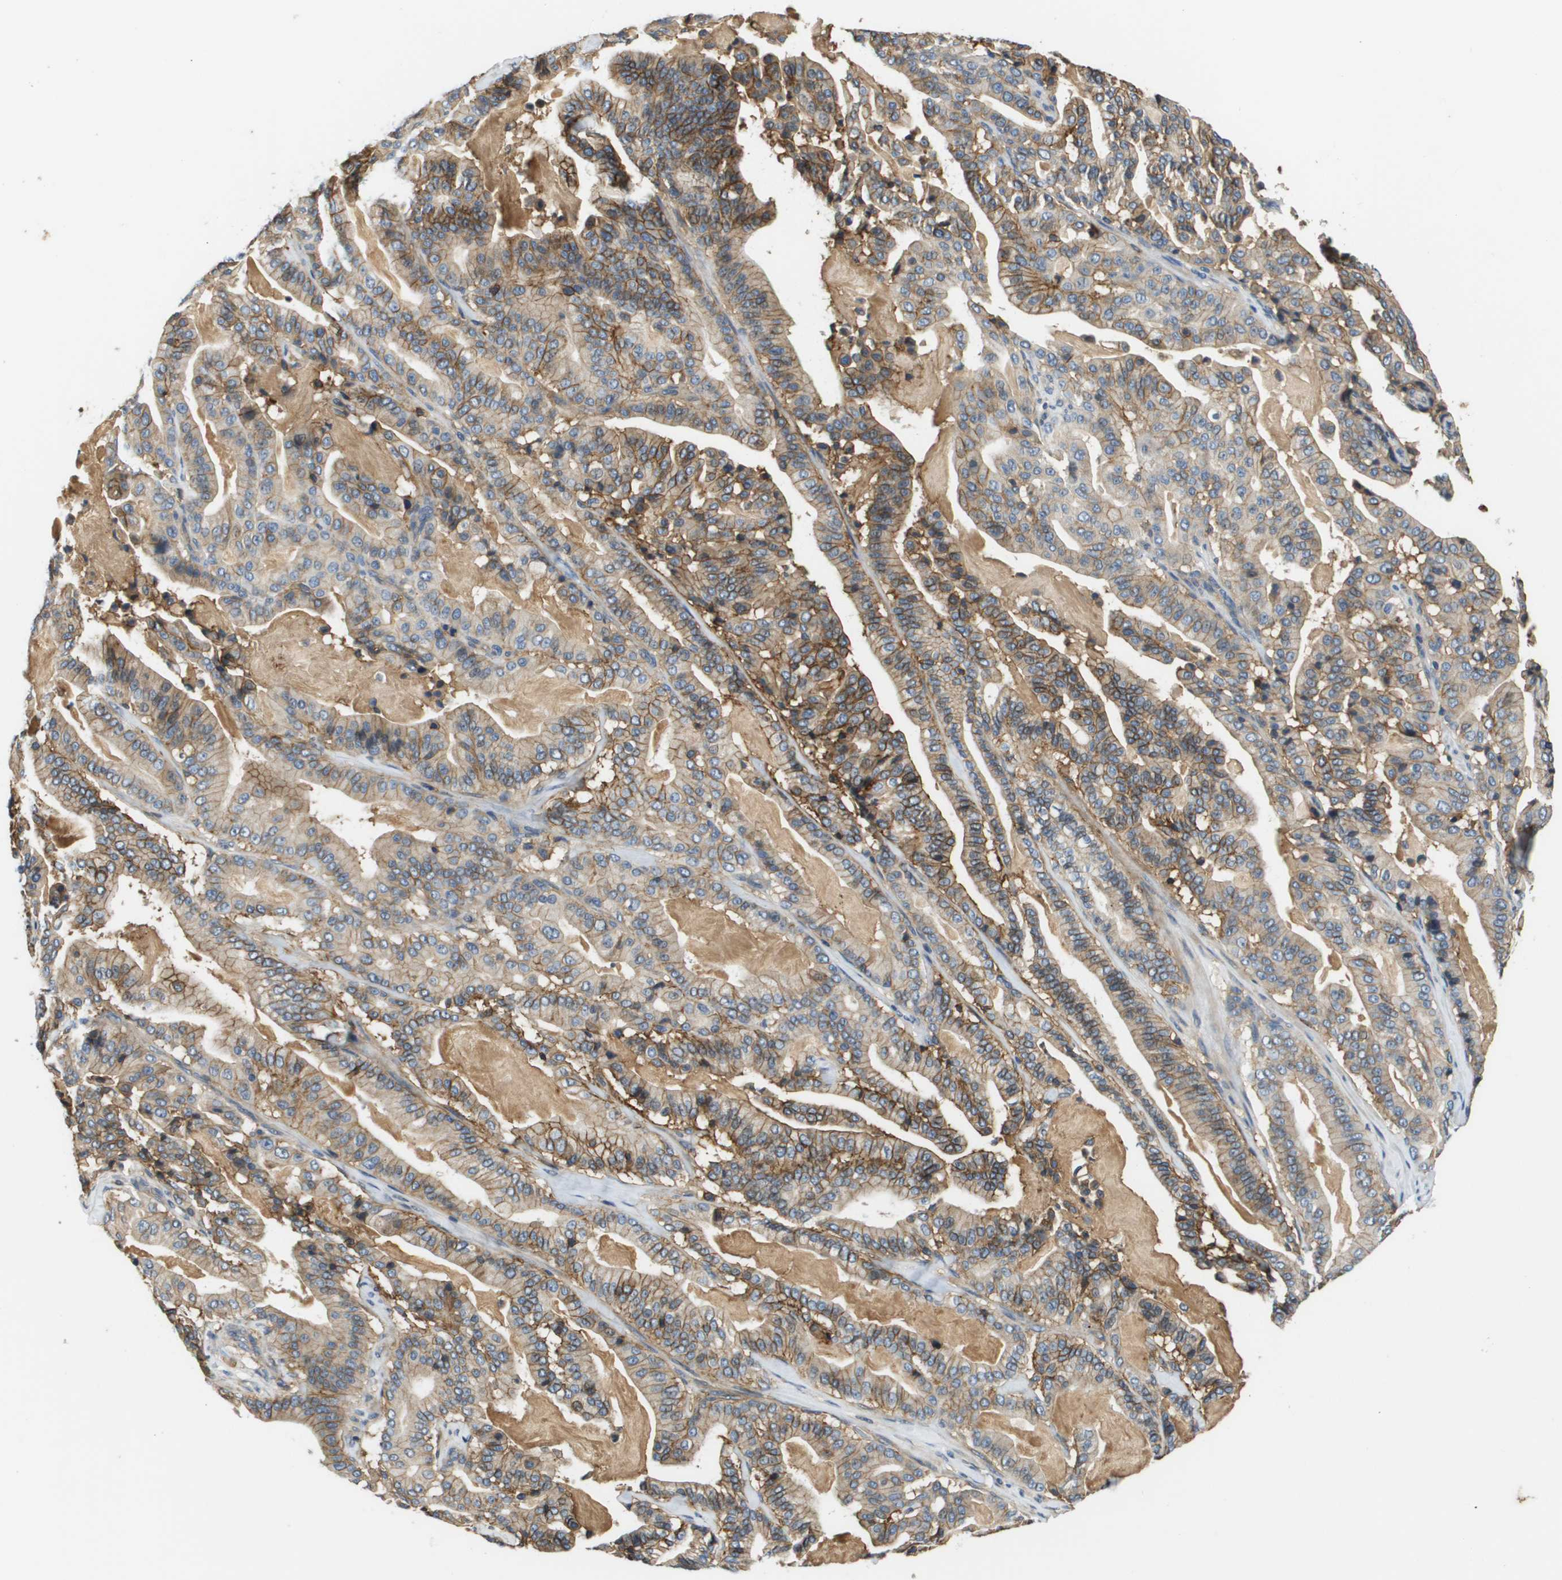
{"staining": {"intensity": "moderate", "quantity": ">75%", "location": "cytoplasmic/membranous"}, "tissue": "pancreatic cancer", "cell_type": "Tumor cells", "image_type": "cancer", "snomed": [{"axis": "morphology", "description": "Adenocarcinoma, NOS"}, {"axis": "topography", "description": "Pancreas"}], "caption": "Tumor cells display medium levels of moderate cytoplasmic/membranous expression in approximately >75% of cells in human pancreatic adenocarcinoma.", "gene": "SLC16A3", "patient": {"sex": "male", "age": 63}}